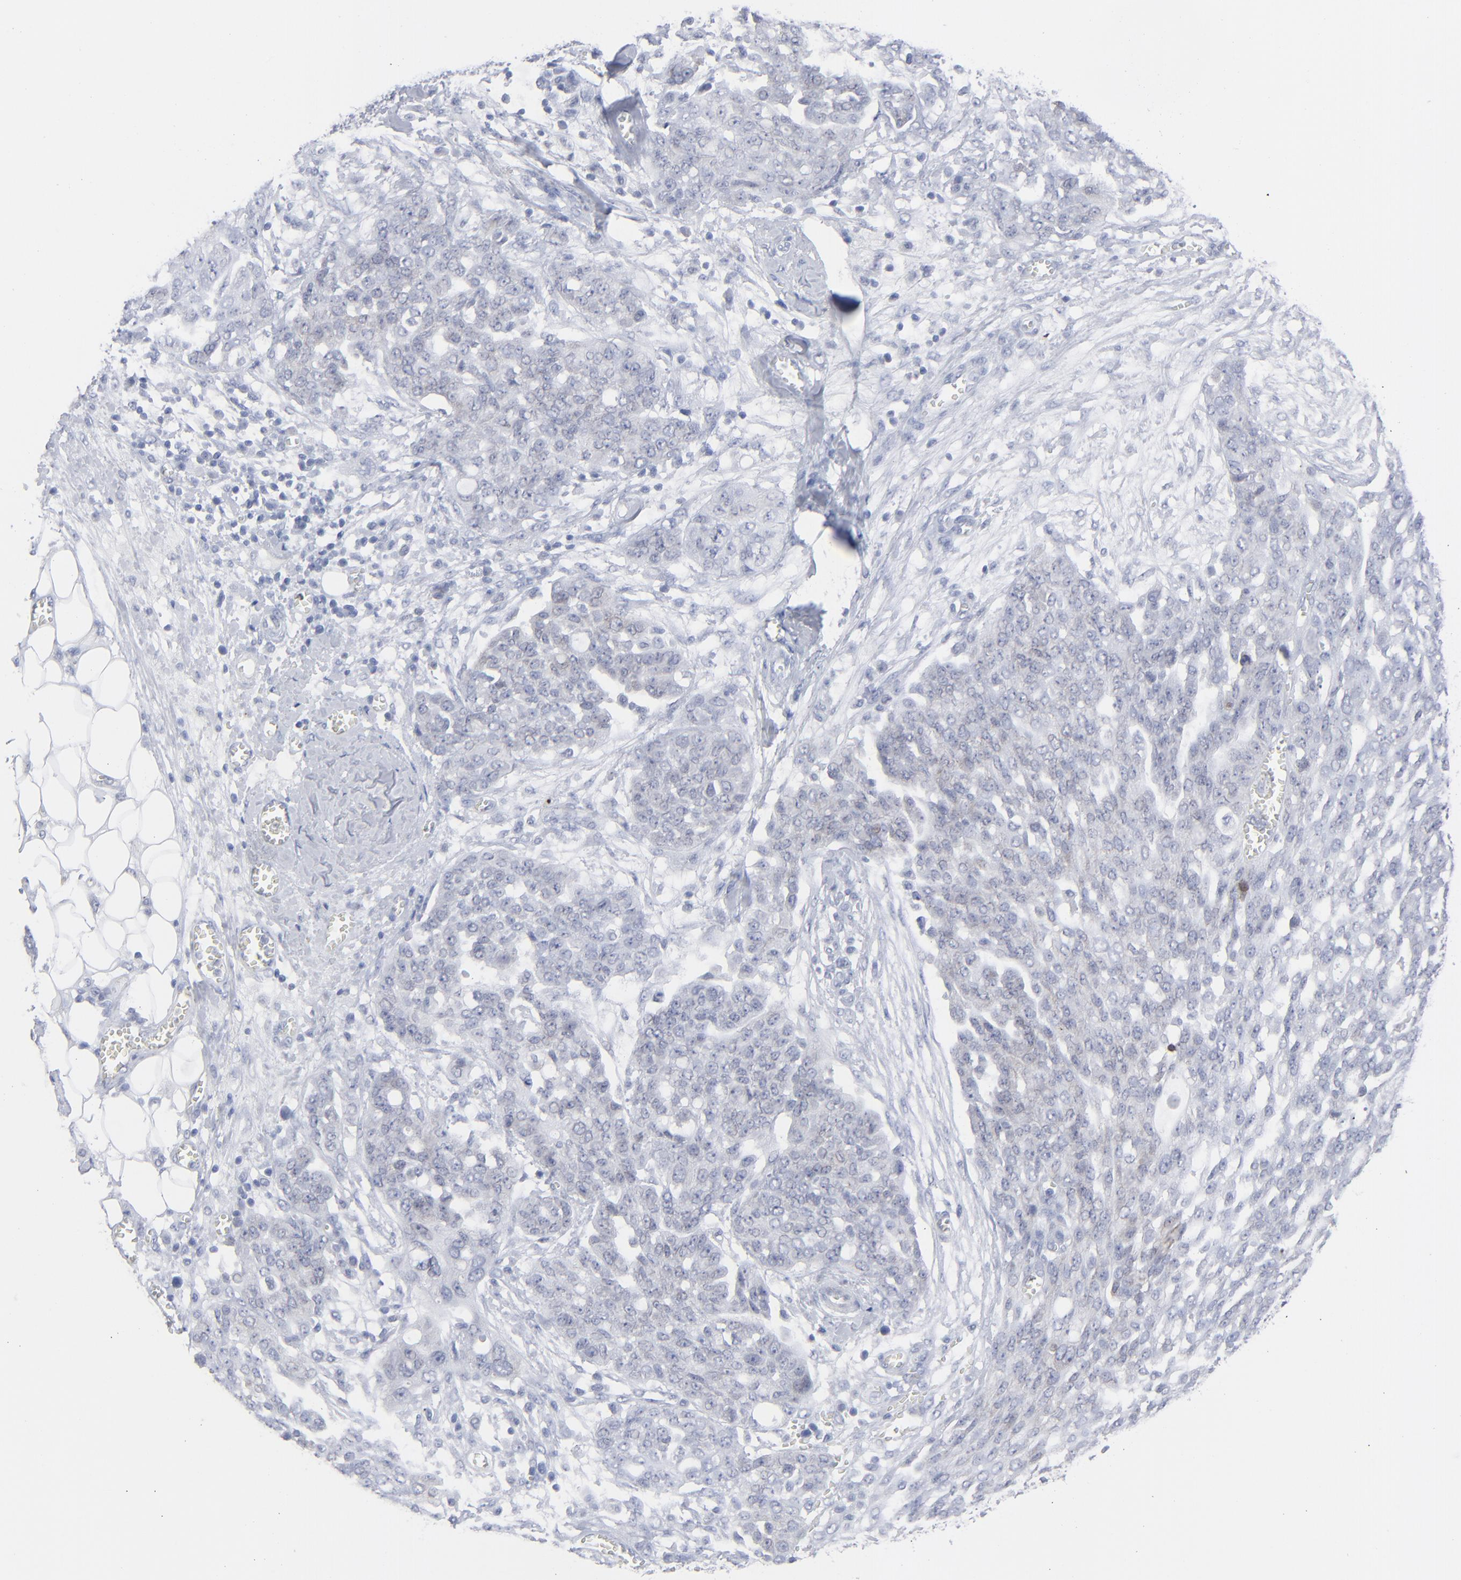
{"staining": {"intensity": "negative", "quantity": "none", "location": "none"}, "tissue": "ovarian cancer", "cell_type": "Tumor cells", "image_type": "cancer", "snomed": [{"axis": "morphology", "description": "Cystadenocarcinoma, serous, NOS"}, {"axis": "topography", "description": "Soft tissue"}, {"axis": "topography", "description": "Ovary"}], "caption": "This is an immunohistochemistry (IHC) histopathology image of human ovarian cancer (serous cystadenocarcinoma). There is no positivity in tumor cells.", "gene": "NUP88", "patient": {"sex": "female", "age": 57}}